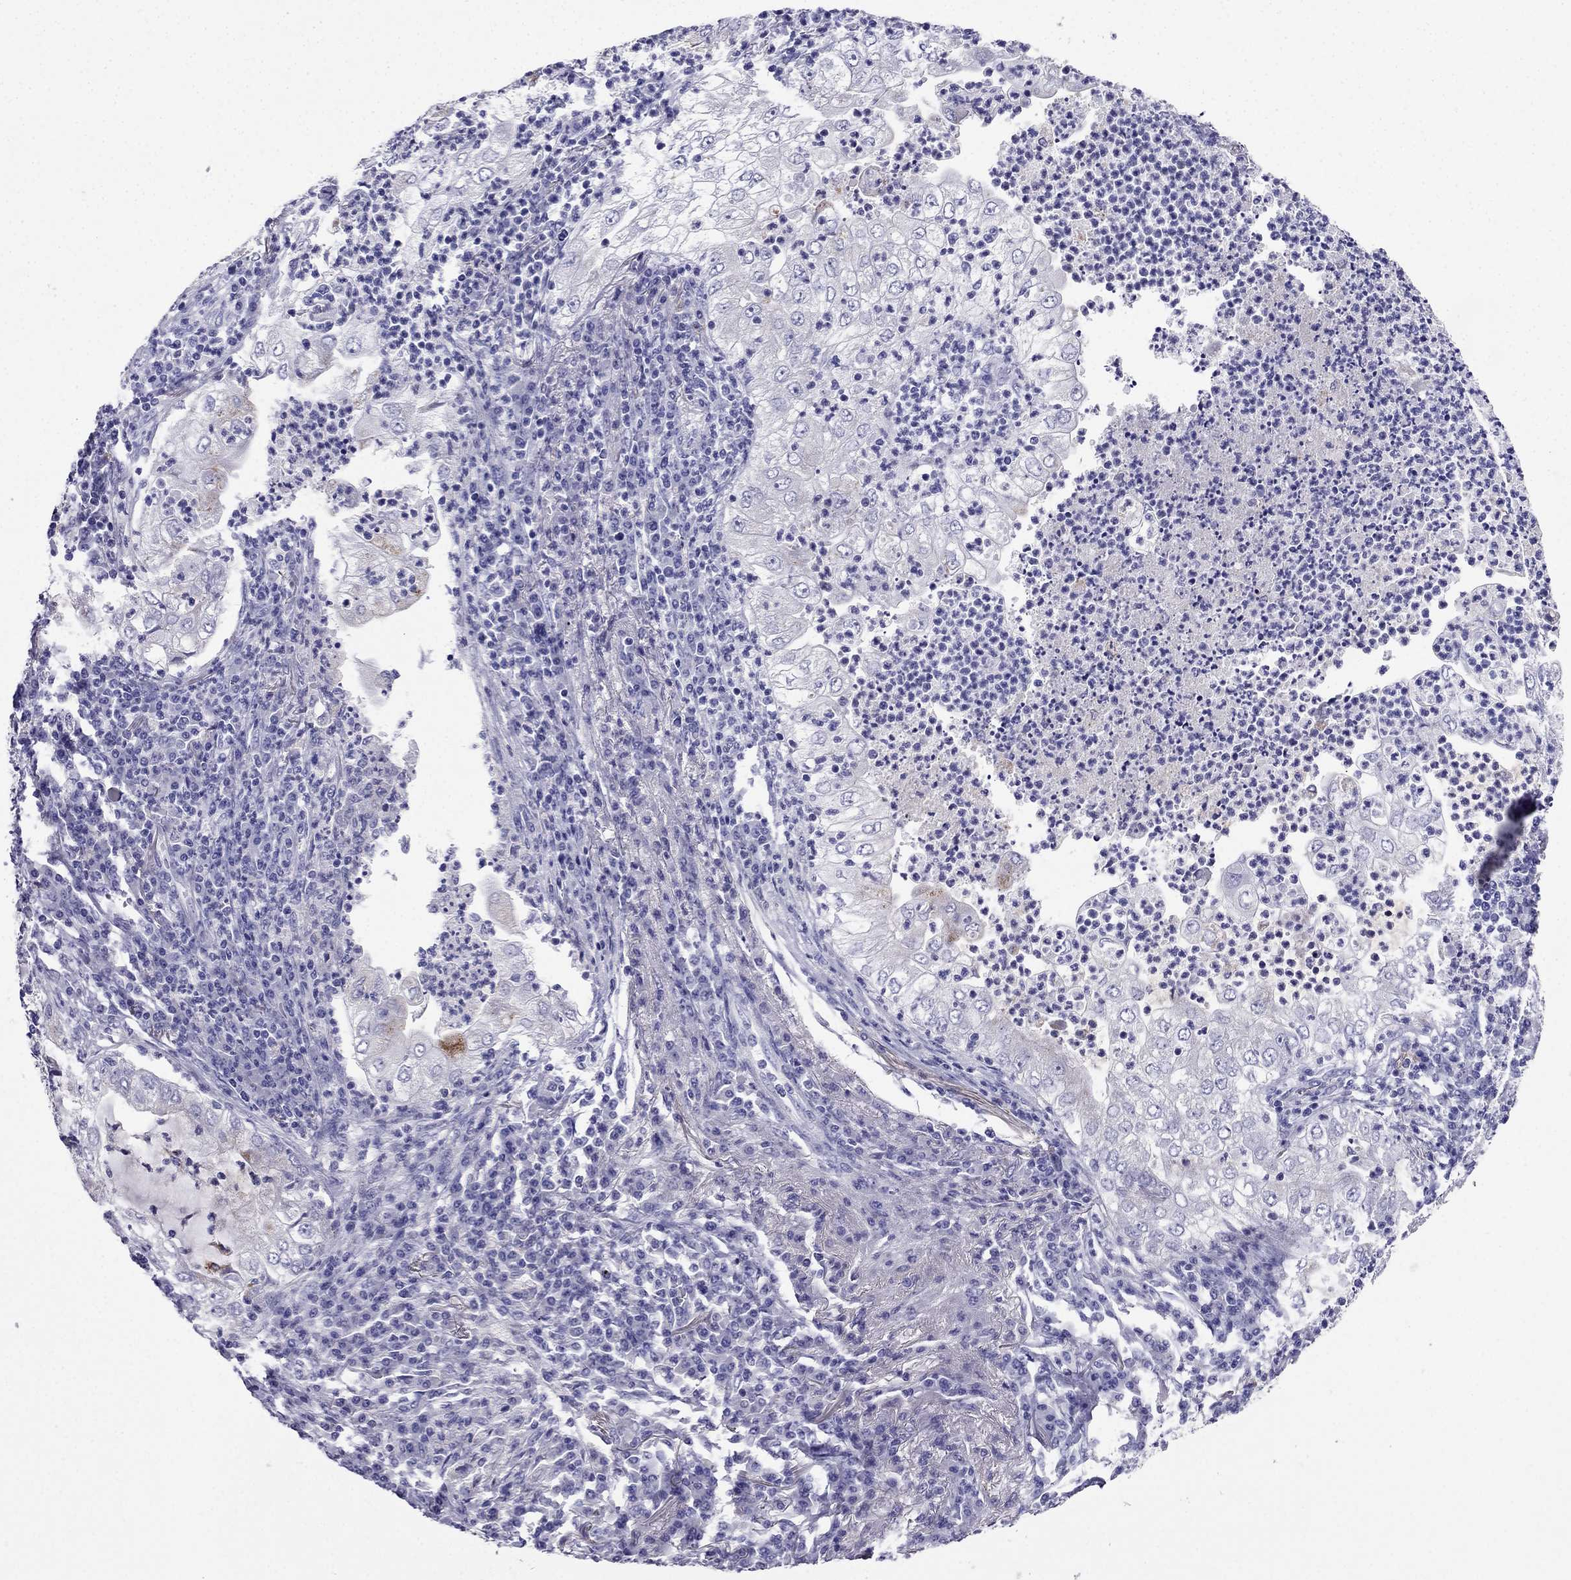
{"staining": {"intensity": "negative", "quantity": "none", "location": "none"}, "tissue": "lung cancer", "cell_type": "Tumor cells", "image_type": "cancer", "snomed": [{"axis": "morphology", "description": "Adenocarcinoma, NOS"}, {"axis": "topography", "description": "Lung"}], "caption": "High magnification brightfield microscopy of lung cancer stained with DAB (3,3'-diaminobenzidine) (brown) and counterstained with hematoxylin (blue): tumor cells show no significant expression.", "gene": "PTH", "patient": {"sex": "female", "age": 73}}